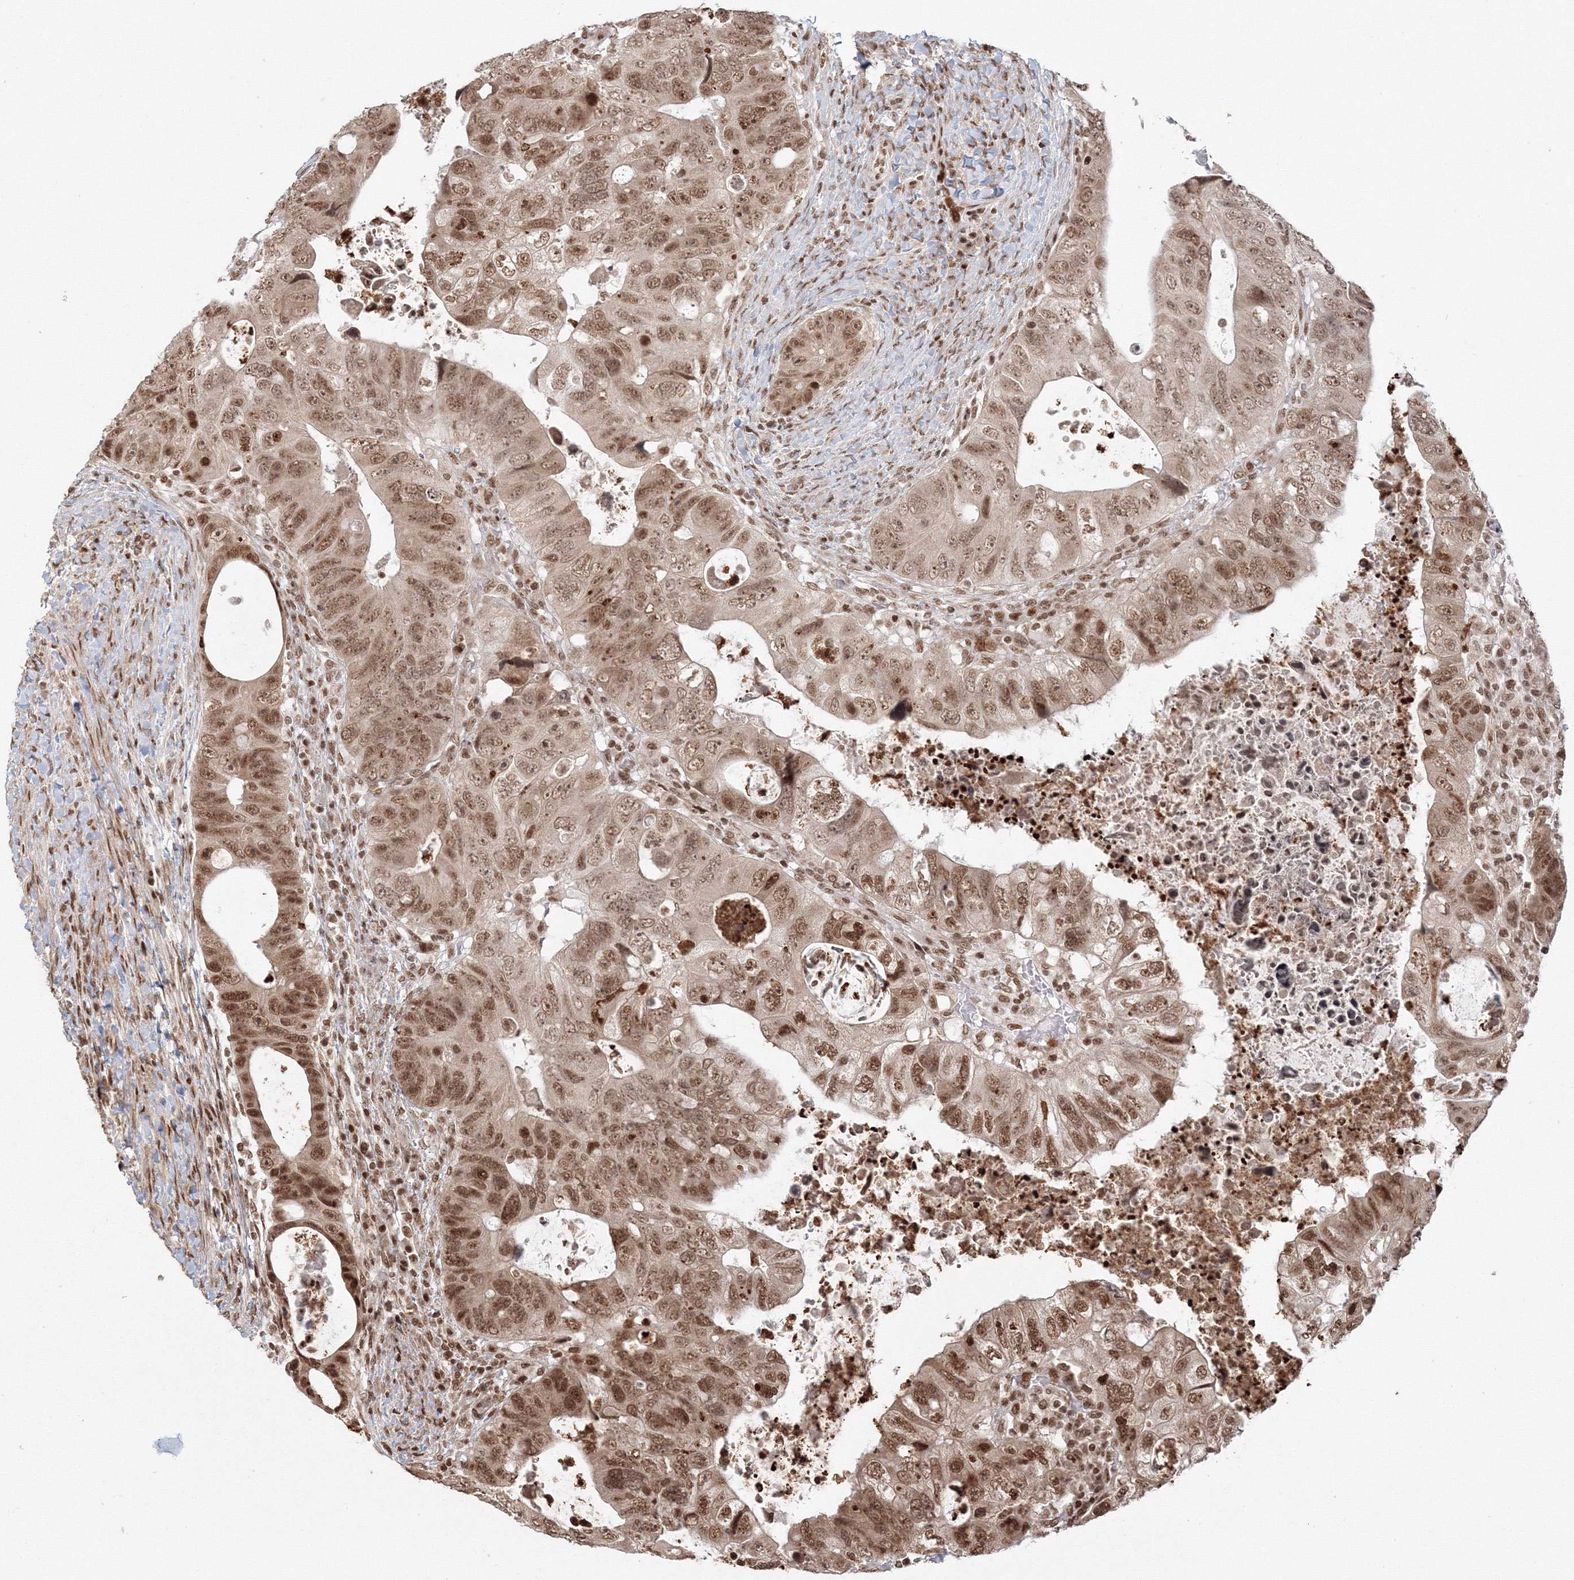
{"staining": {"intensity": "moderate", "quantity": ">75%", "location": "nuclear"}, "tissue": "colorectal cancer", "cell_type": "Tumor cells", "image_type": "cancer", "snomed": [{"axis": "morphology", "description": "Adenocarcinoma, NOS"}, {"axis": "topography", "description": "Rectum"}], "caption": "Colorectal cancer stained for a protein shows moderate nuclear positivity in tumor cells.", "gene": "KIF20A", "patient": {"sex": "male", "age": 59}}